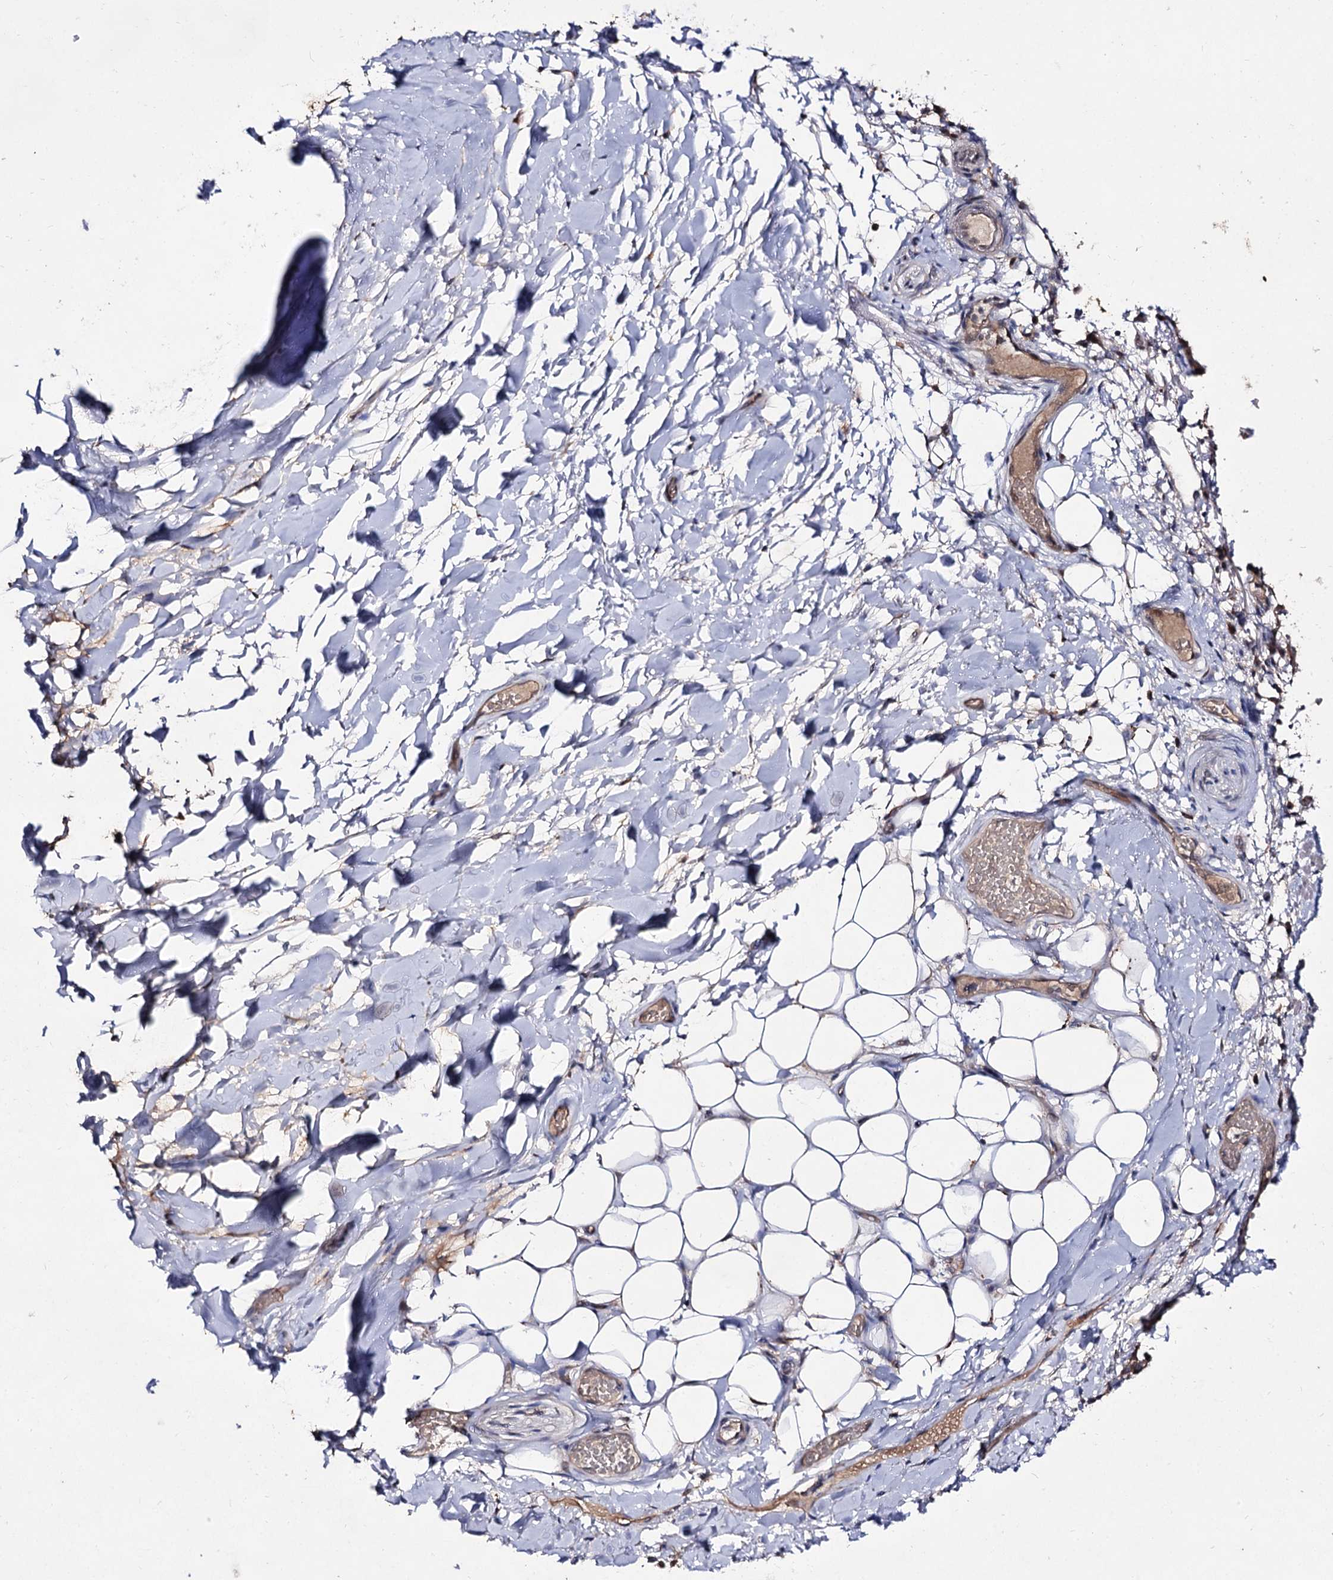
{"staining": {"intensity": "moderate", "quantity": ">75%", "location": "nuclear"}, "tissue": "adipose tissue", "cell_type": "Adipocytes", "image_type": "normal", "snomed": [{"axis": "morphology", "description": "Normal tissue, NOS"}, {"axis": "topography", "description": "Lymph node"}, {"axis": "topography", "description": "Cartilage tissue"}, {"axis": "topography", "description": "Bronchus"}], "caption": "Protein expression analysis of normal adipose tissue reveals moderate nuclear positivity in about >75% of adipocytes. The staining is performed using DAB (3,3'-diaminobenzidine) brown chromogen to label protein expression. The nuclei are counter-stained blue using hematoxylin.", "gene": "ACTR6", "patient": {"sex": "male", "age": 63}}